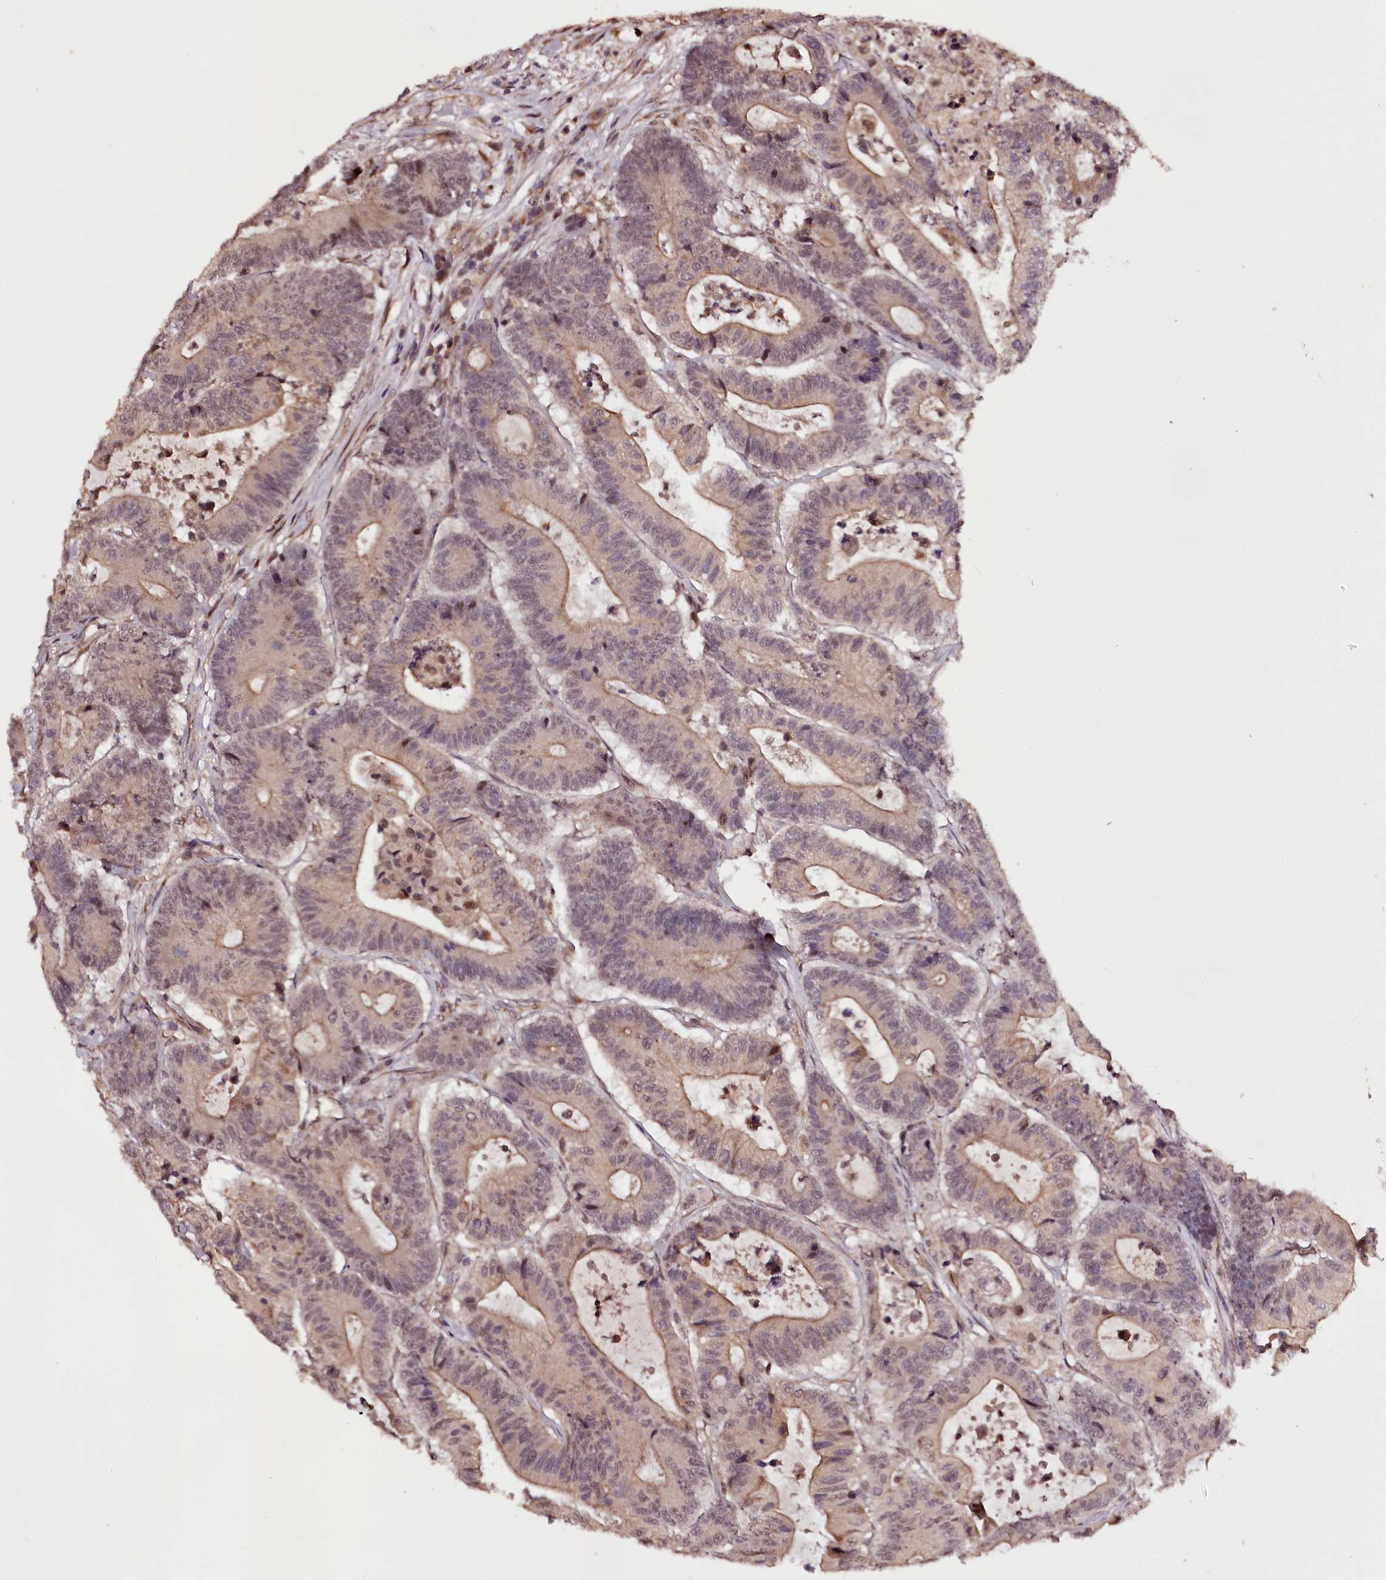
{"staining": {"intensity": "weak", "quantity": ">75%", "location": "cytoplasmic/membranous"}, "tissue": "colorectal cancer", "cell_type": "Tumor cells", "image_type": "cancer", "snomed": [{"axis": "morphology", "description": "Adenocarcinoma, NOS"}, {"axis": "topography", "description": "Colon"}], "caption": "DAB immunohistochemical staining of human colorectal cancer (adenocarcinoma) reveals weak cytoplasmic/membranous protein expression in approximately >75% of tumor cells.", "gene": "MAML3", "patient": {"sex": "female", "age": 84}}